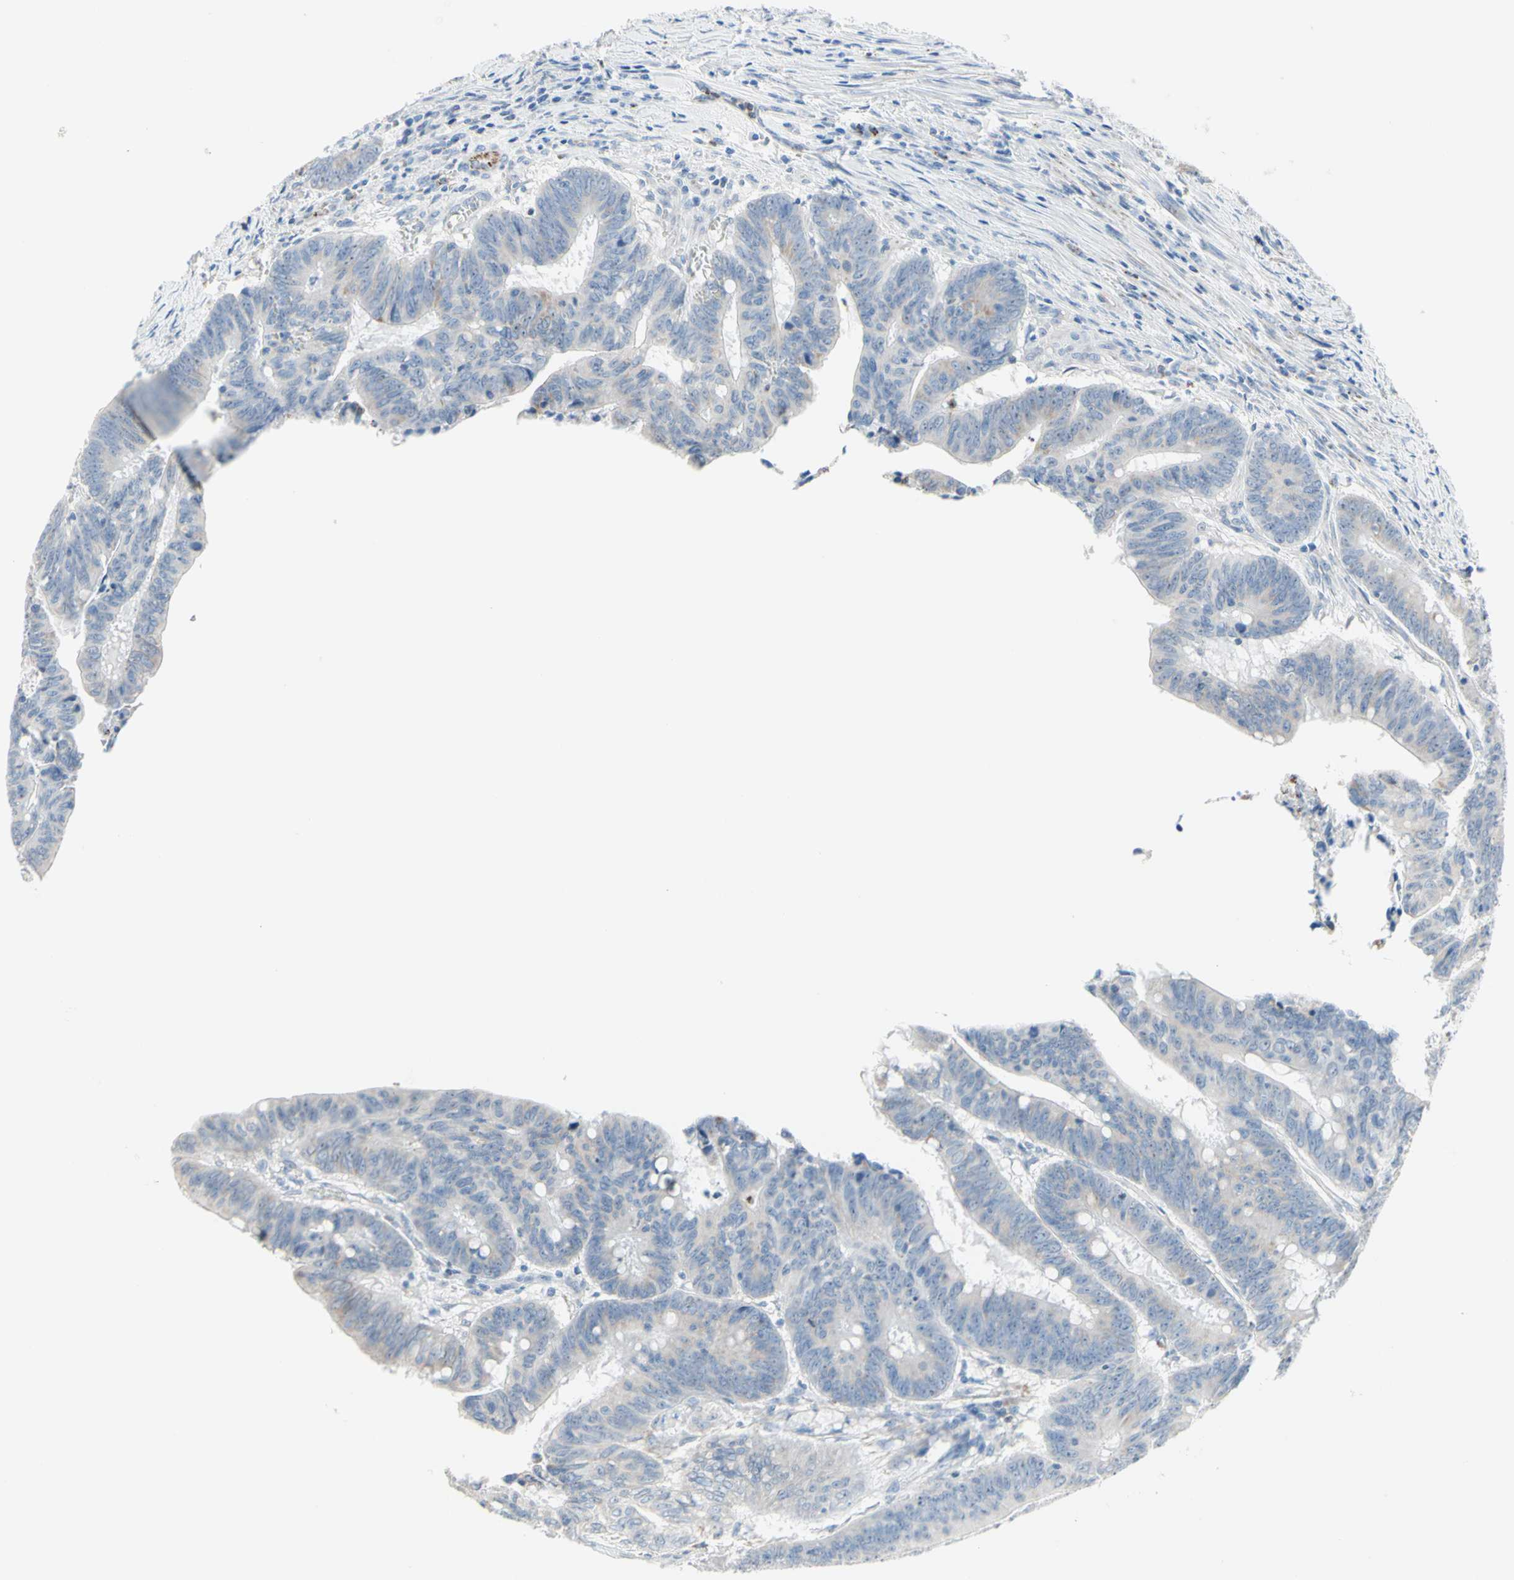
{"staining": {"intensity": "weak", "quantity": "<25%", "location": "cytoplasmic/membranous"}, "tissue": "colorectal cancer", "cell_type": "Tumor cells", "image_type": "cancer", "snomed": [{"axis": "morphology", "description": "Adenocarcinoma, NOS"}, {"axis": "topography", "description": "Colon"}], "caption": "Protein analysis of colorectal cancer (adenocarcinoma) reveals no significant positivity in tumor cells. (DAB immunohistochemistry (IHC), high magnification).", "gene": "CYSLTR1", "patient": {"sex": "male", "age": 45}}